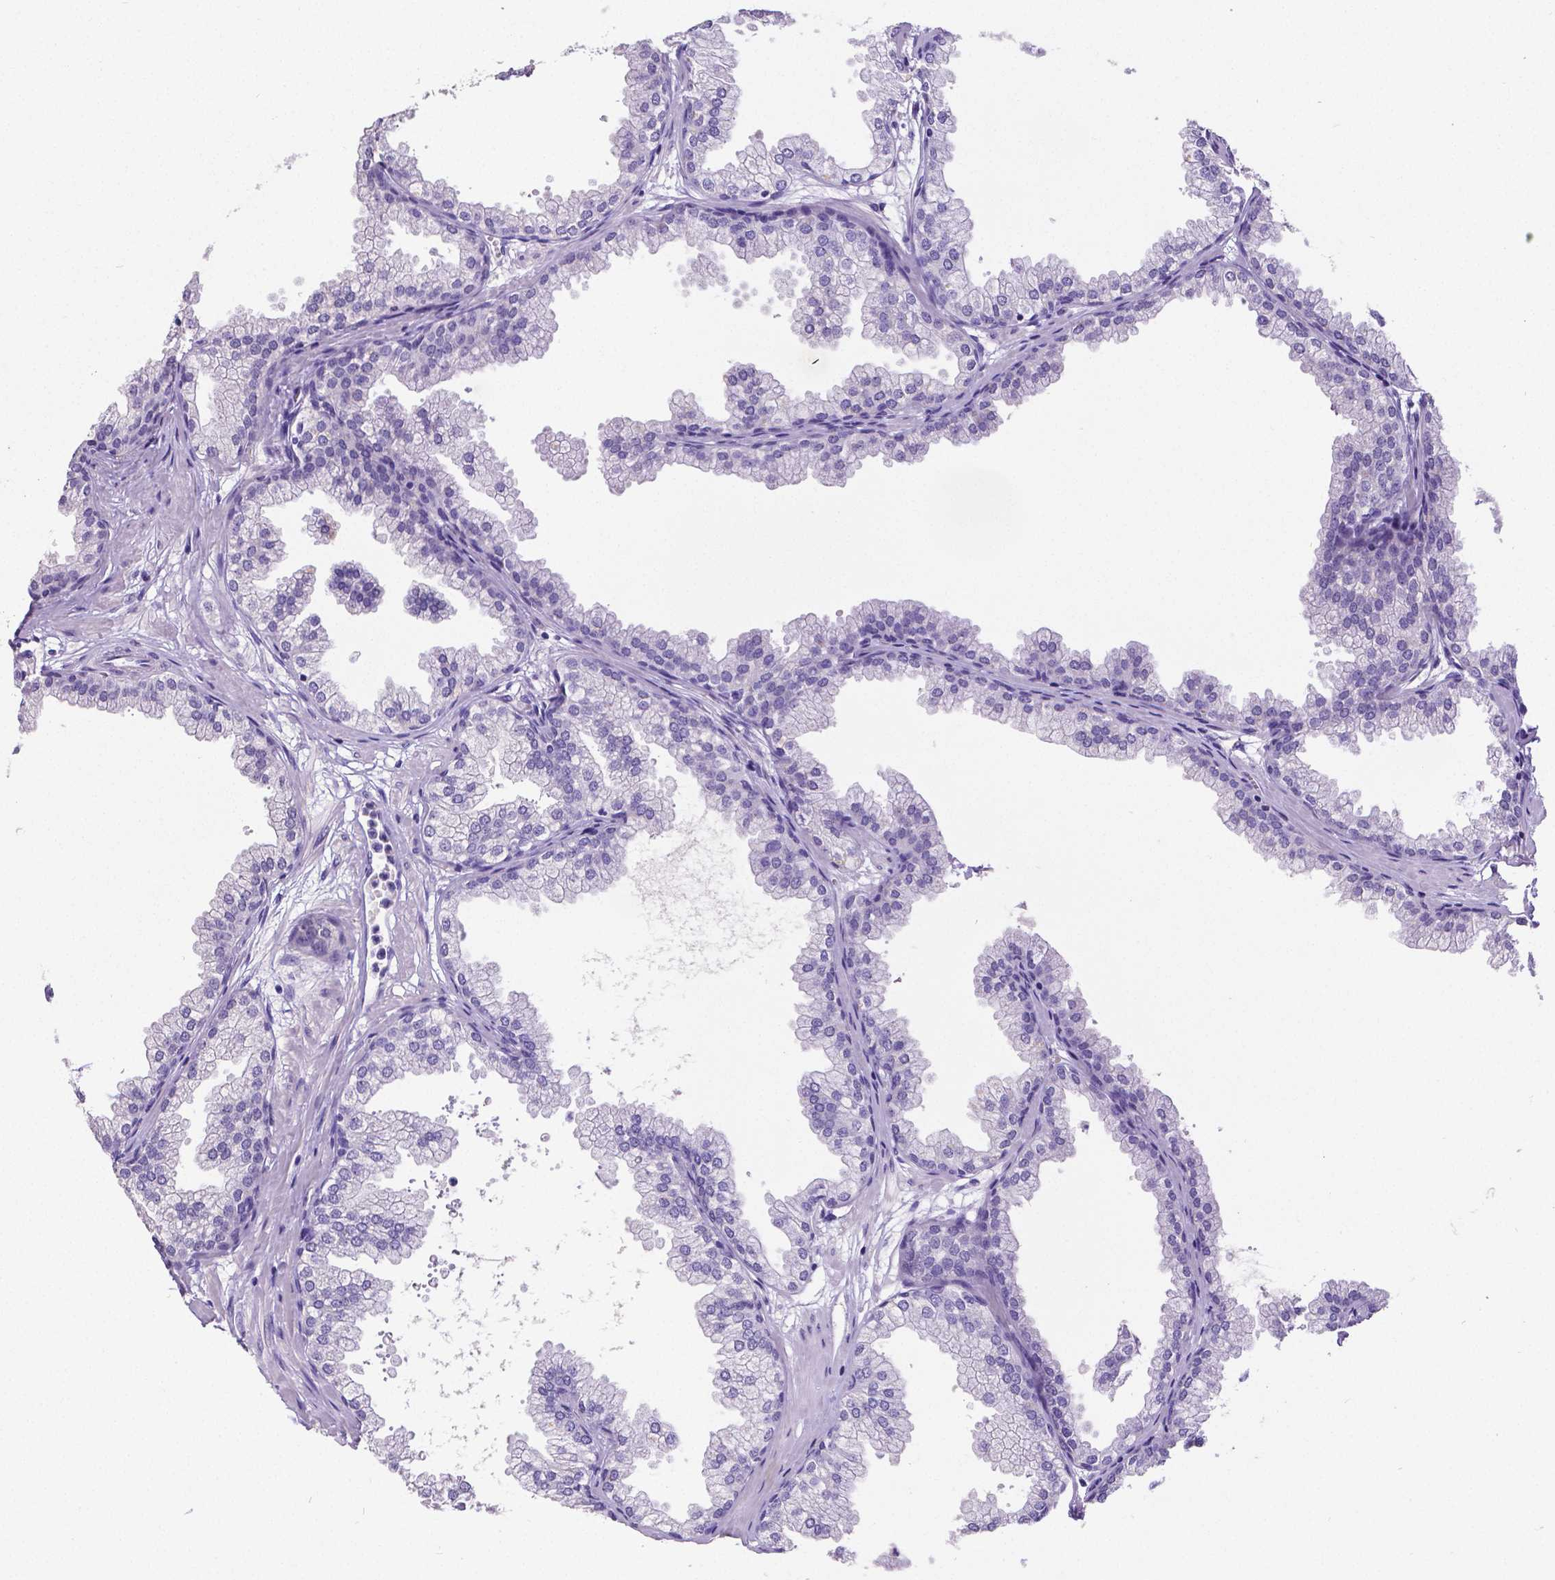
{"staining": {"intensity": "negative", "quantity": "none", "location": "none"}, "tissue": "prostate", "cell_type": "Glandular cells", "image_type": "normal", "snomed": [{"axis": "morphology", "description": "Normal tissue, NOS"}, {"axis": "topography", "description": "Prostate"}], "caption": "IHC image of benign prostate: human prostate stained with DAB (3,3'-diaminobenzidine) demonstrates no significant protein expression in glandular cells.", "gene": "SATB2", "patient": {"sex": "male", "age": 37}}